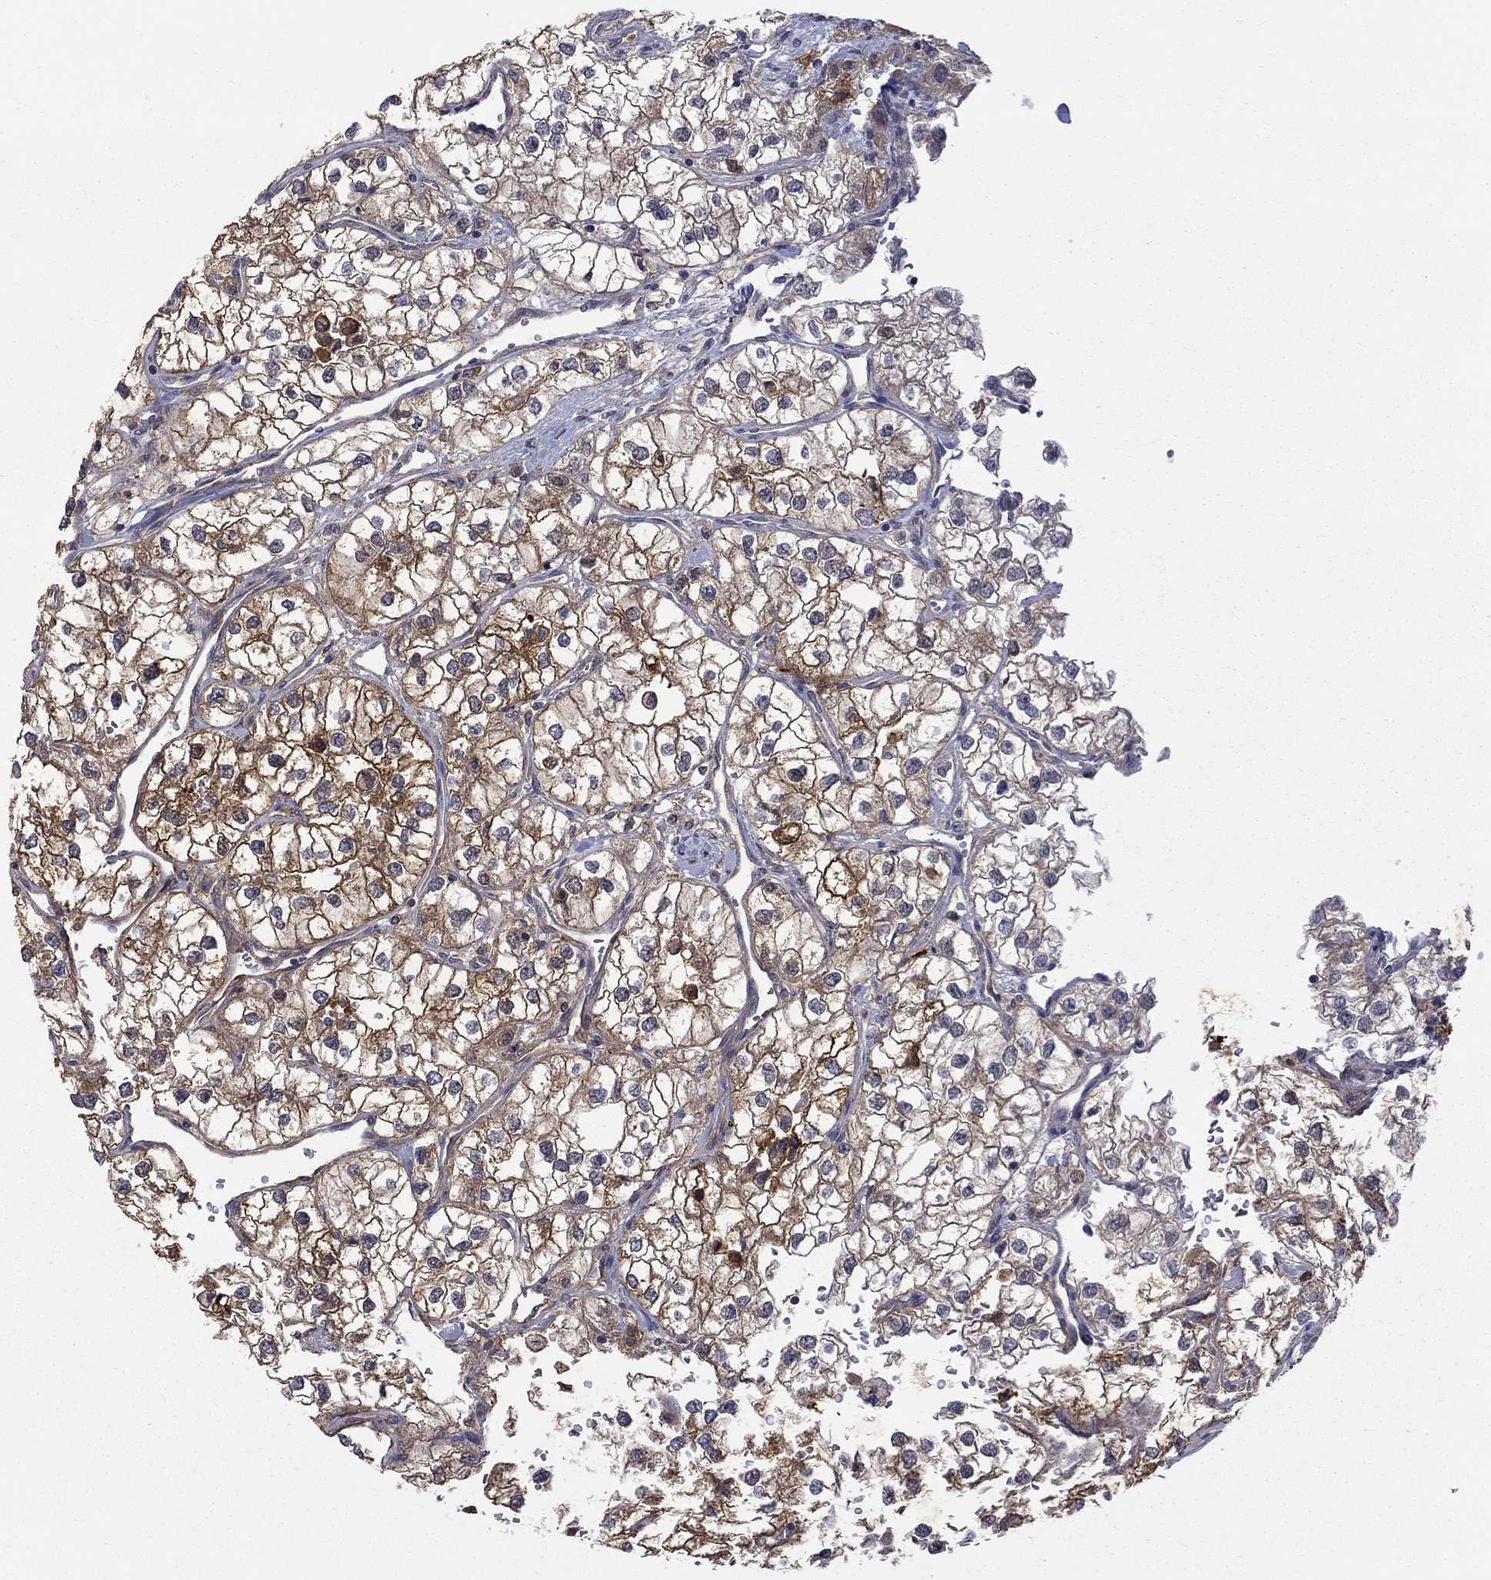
{"staining": {"intensity": "strong", "quantity": ">75%", "location": "cytoplasmic/membranous"}, "tissue": "renal cancer", "cell_type": "Tumor cells", "image_type": "cancer", "snomed": [{"axis": "morphology", "description": "Adenocarcinoma, NOS"}, {"axis": "topography", "description": "Kidney"}], "caption": "Immunohistochemistry (IHC) image of neoplastic tissue: renal adenocarcinoma stained using immunohistochemistry reveals high levels of strong protein expression localized specifically in the cytoplasmic/membranous of tumor cells, appearing as a cytoplasmic/membranous brown color.", "gene": "PCBP3", "patient": {"sex": "male", "age": 59}}